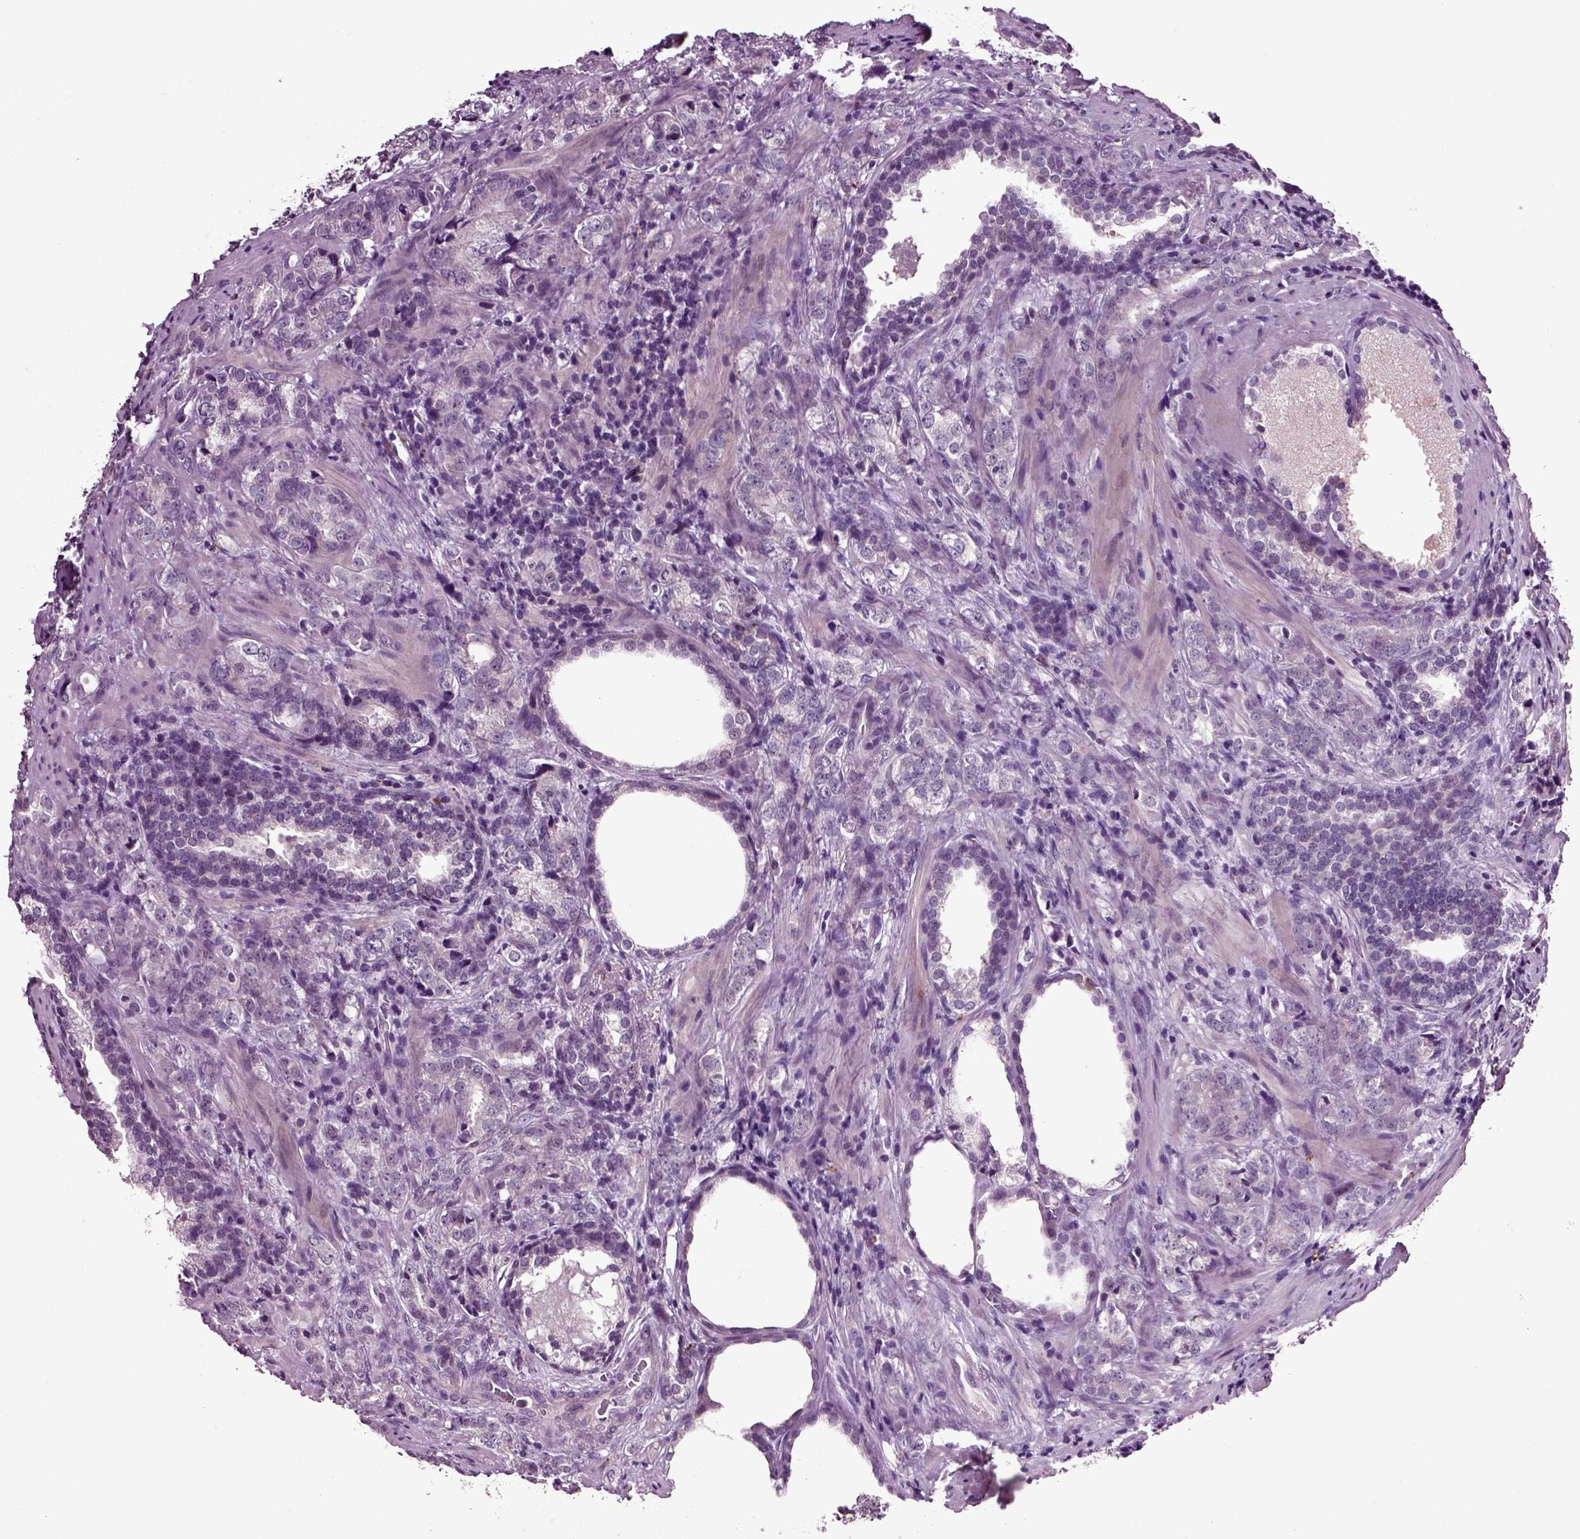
{"staining": {"intensity": "negative", "quantity": "none", "location": "none"}, "tissue": "prostate cancer", "cell_type": "Tumor cells", "image_type": "cancer", "snomed": [{"axis": "morphology", "description": "Adenocarcinoma, NOS"}, {"axis": "topography", "description": "Prostate and seminal vesicle, NOS"}], "caption": "The image displays no significant positivity in tumor cells of prostate cancer.", "gene": "CRHR1", "patient": {"sex": "male", "age": 63}}